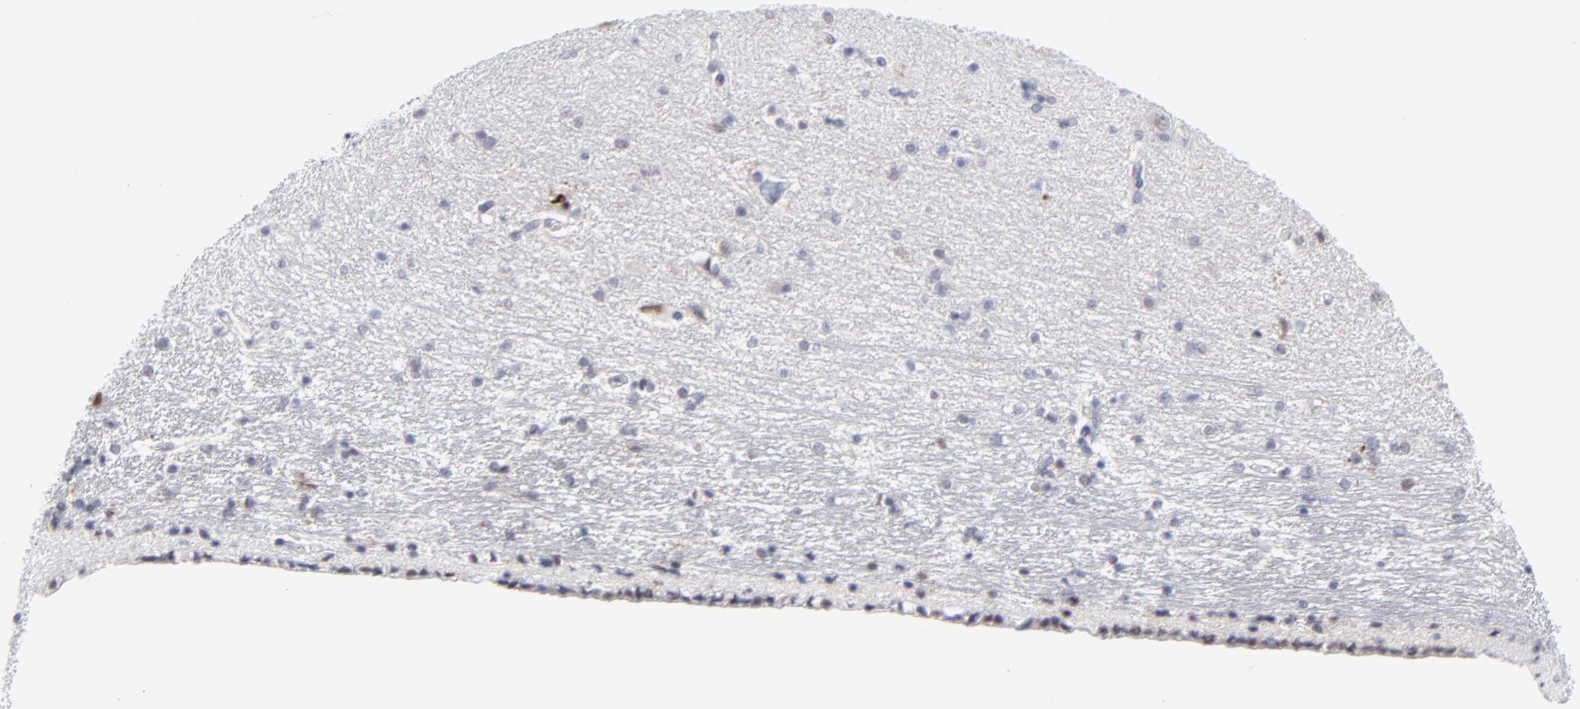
{"staining": {"intensity": "weak", "quantity": ">75%", "location": "nuclear"}, "tissue": "hippocampus", "cell_type": "Glial cells", "image_type": "normal", "snomed": [{"axis": "morphology", "description": "Normal tissue, NOS"}, {"axis": "topography", "description": "Hippocampus"}], "caption": "Human hippocampus stained for a protein (brown) displays weak nuclear positive expression in approximately >75% of glial cells.", "gene": "CCR2", "patient": {"sex": "female", "age": 54}}